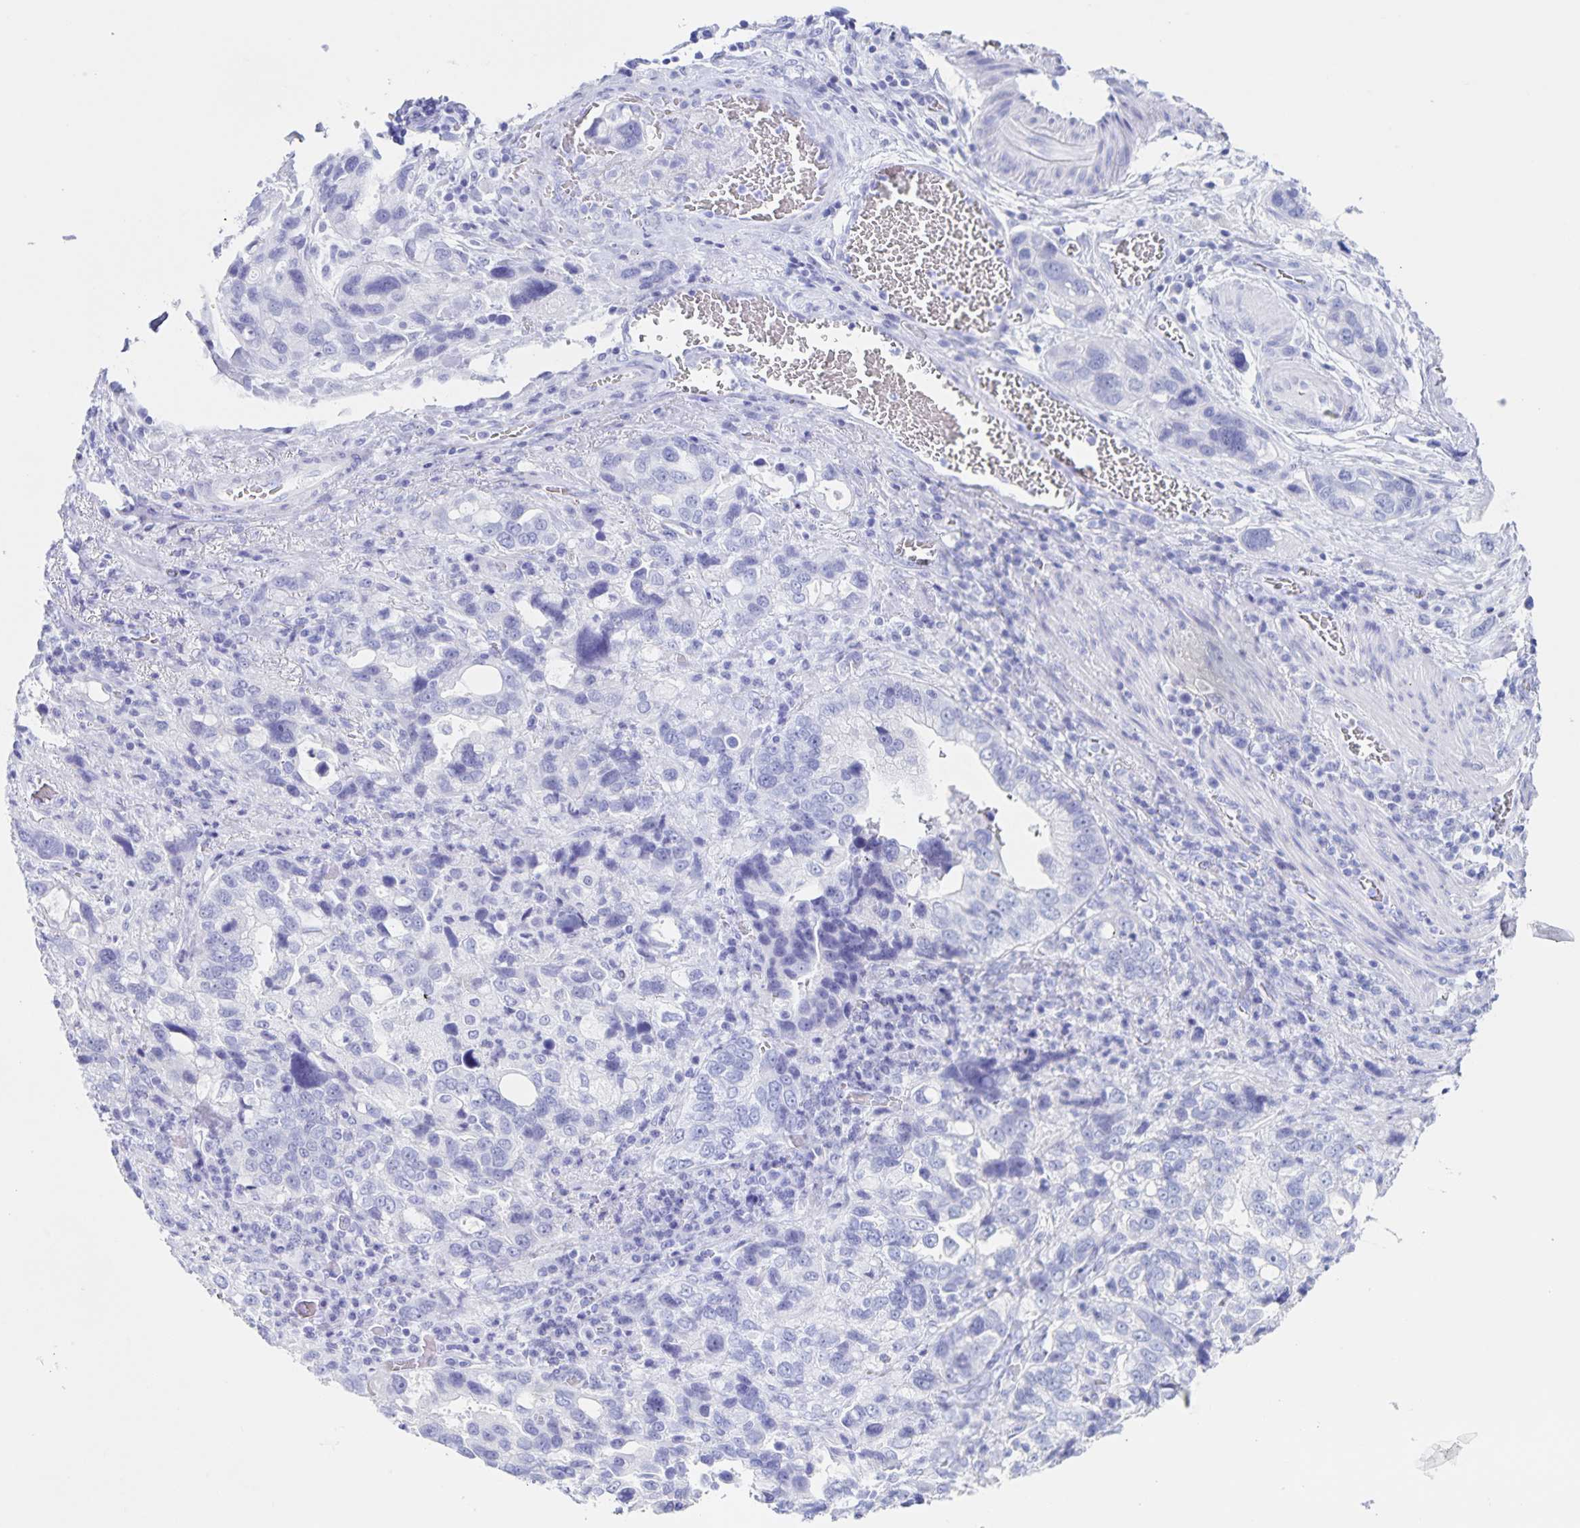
{"staining": {"intensity": "negative", "quantity": "none", "location": "none"}, "tissue": "stomach cancer", "cell_type": "Tumor cells", "image_type": "cancer", "snomed": [{"axis": "morphology", "description": "Adenocarcinoma, NOS"}, {"axis": "topography", "description": "Stomach, upper"}], "caption": "DAB (3,3'-diaminobenzidine) immunohistochemical staining of stomach adenocarcinoma shows no significant expression in tumor cells. (IHC, brightfield microscopy, high magnification).", "gene": "C12orf56", "patient": {"sex": "female", "age": 81}}